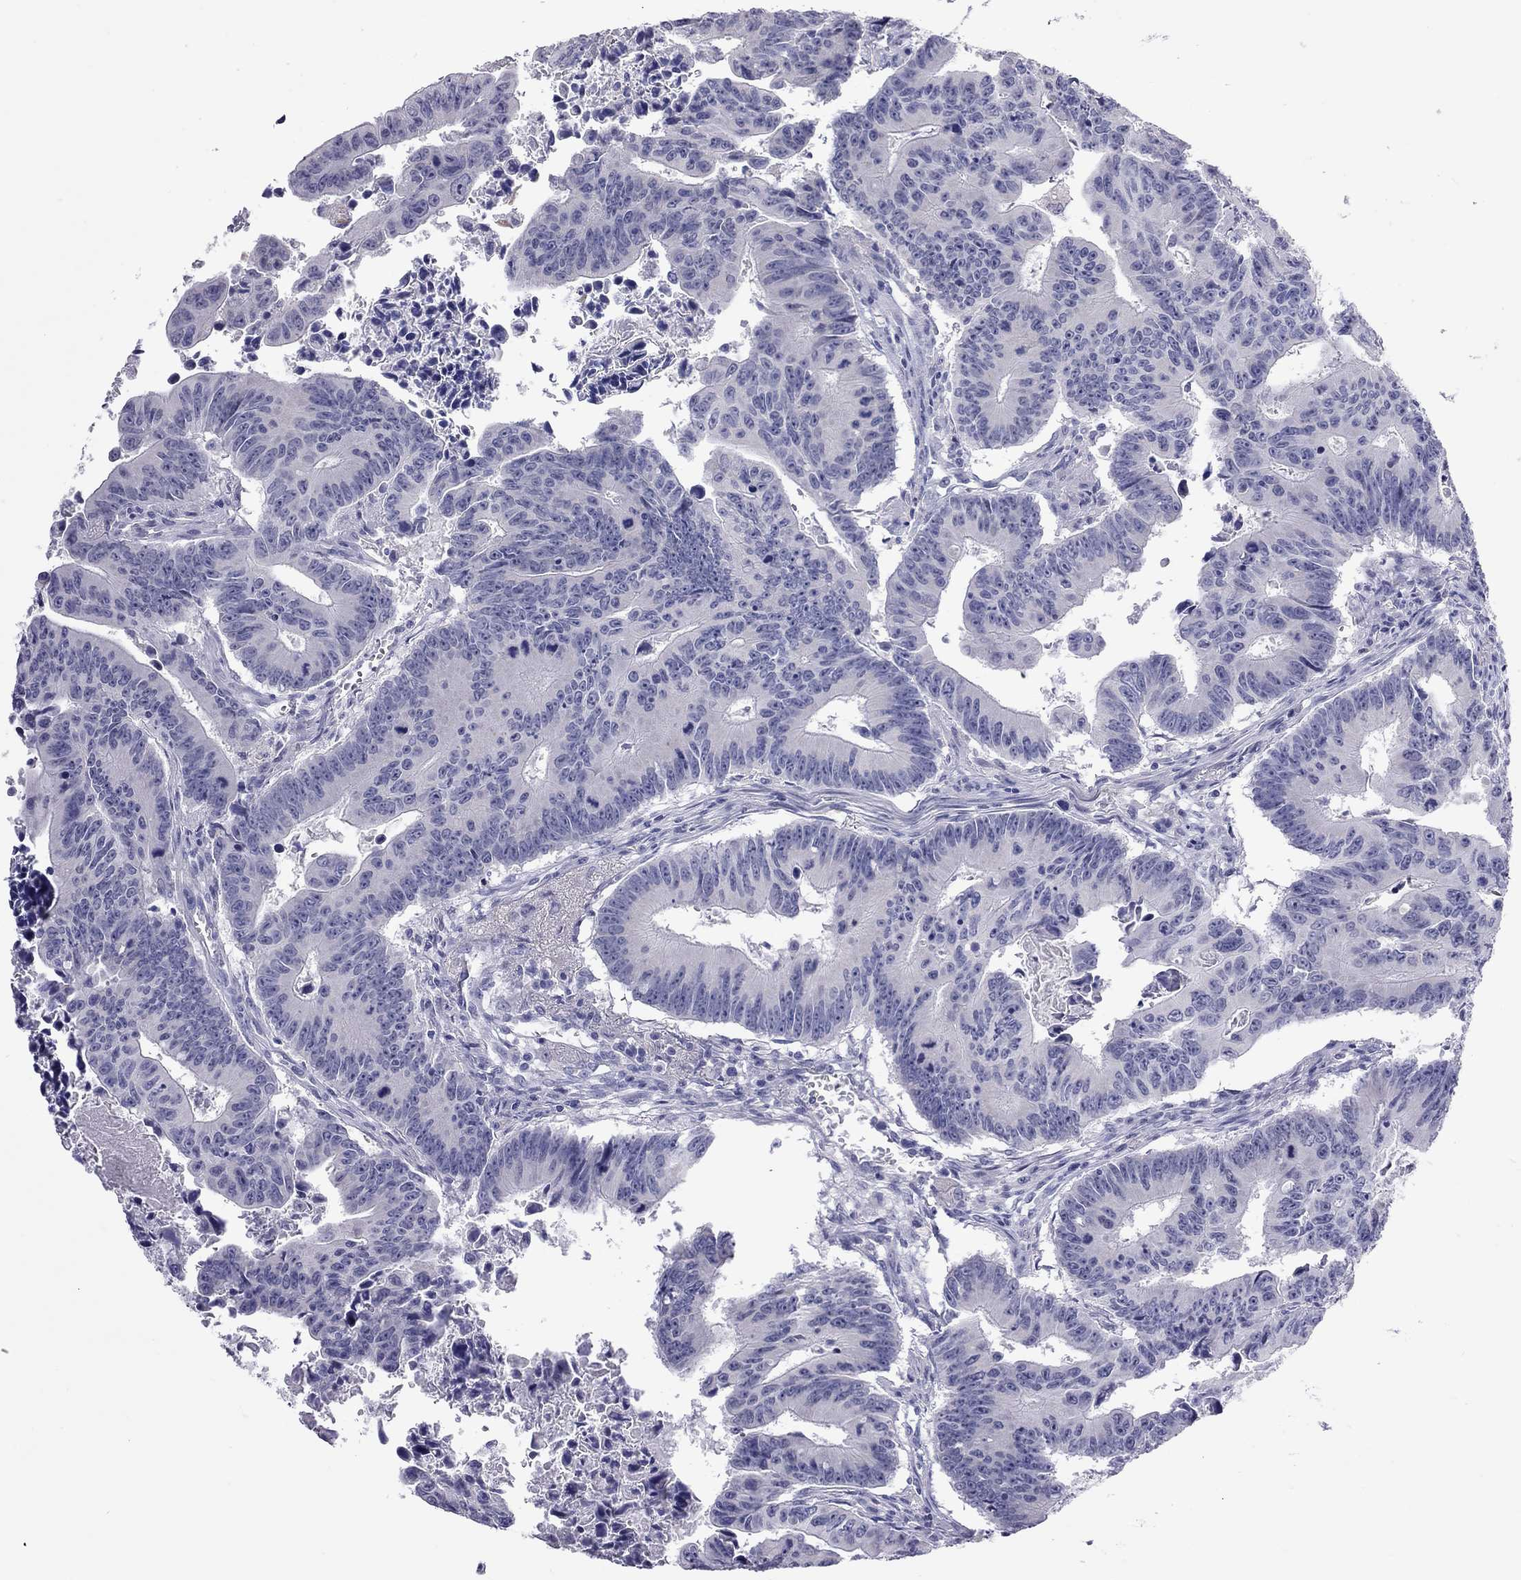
{"staining": {"intensity": "negative", "quantity": "none", "location": "none"}, "tissue": "colorectal cancer", "cell_type": "Tumor cells", "image_type": "cancer", "snomed": [{"axis": "morphology", "description": "Adenocarcinoma, NOS"}, {"axis": "topography", "description": "Colon"}], "caption": "Colorectal adenocarcinoma stained for a protein using immunohistochemistry (IHC) demonstrates no expression tumor cells.", "gene": "PPP1R3A", "patient": {"sex": "female", "age": 87}}